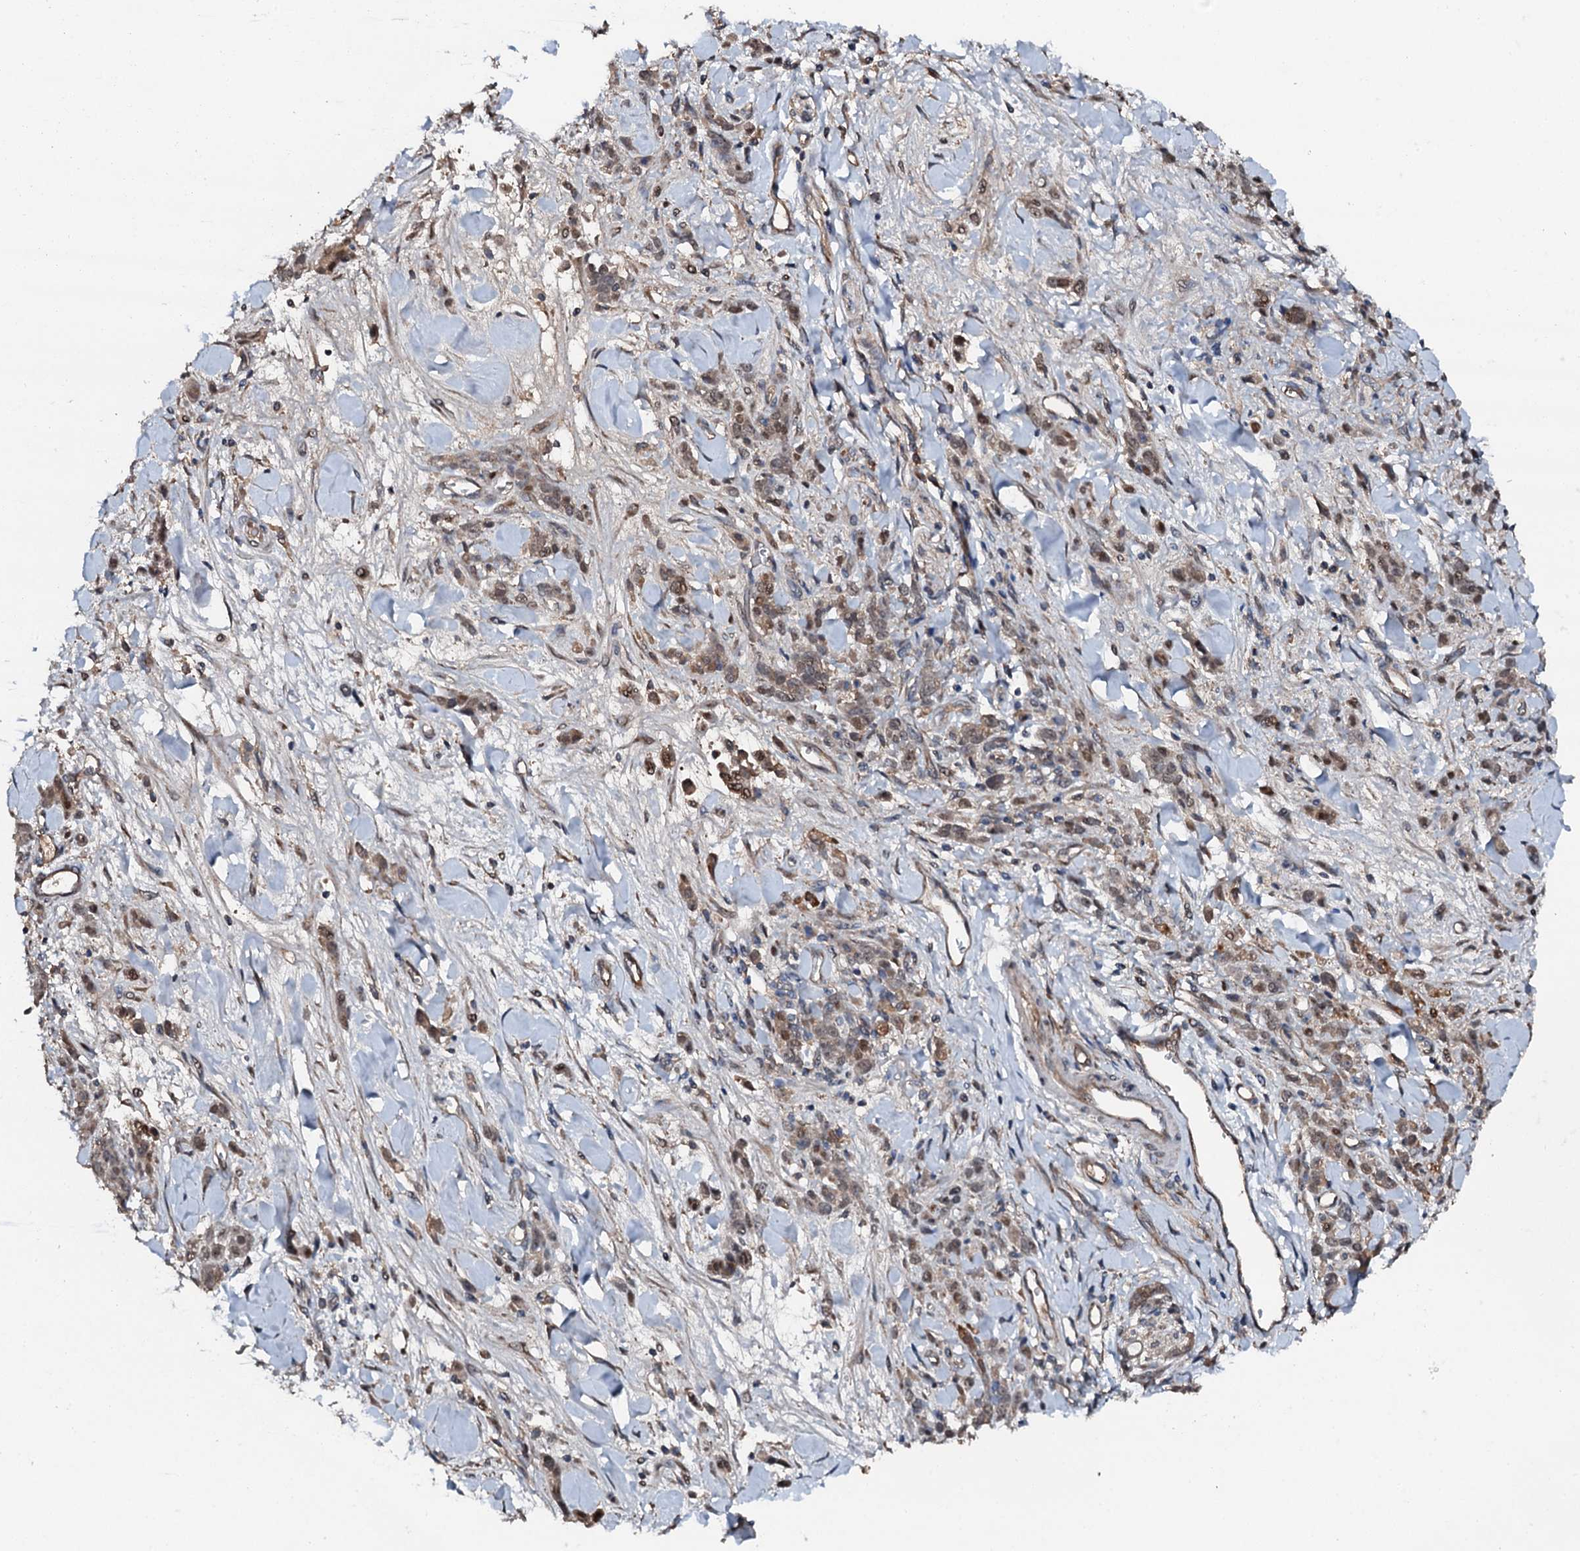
{"staining": {"intensity": "weak", "quantity": ">75%", "location": "cytoplasmic/membranous,nuclear"}, "tissue": "stomach cancer", "cell_type": "Tumor cells", "image_type": "cancer", "snomed": [{"axis": "morphology", "description": "Normal tissue, NOS"}, {"axis": "morphology", "description": "Adenocarcinoma, NOS"}, {"axis": "topography", "description": "Stomach"}], "caption": "Immunohistochemical staining of stomach cancer exhibits low levels of weak cytoplasmic/membranous and nuclear protein expression in about >75% of tumor cells.", "gene": "FLYWCH1", "patient": {"sex": "male", "age": 82}}